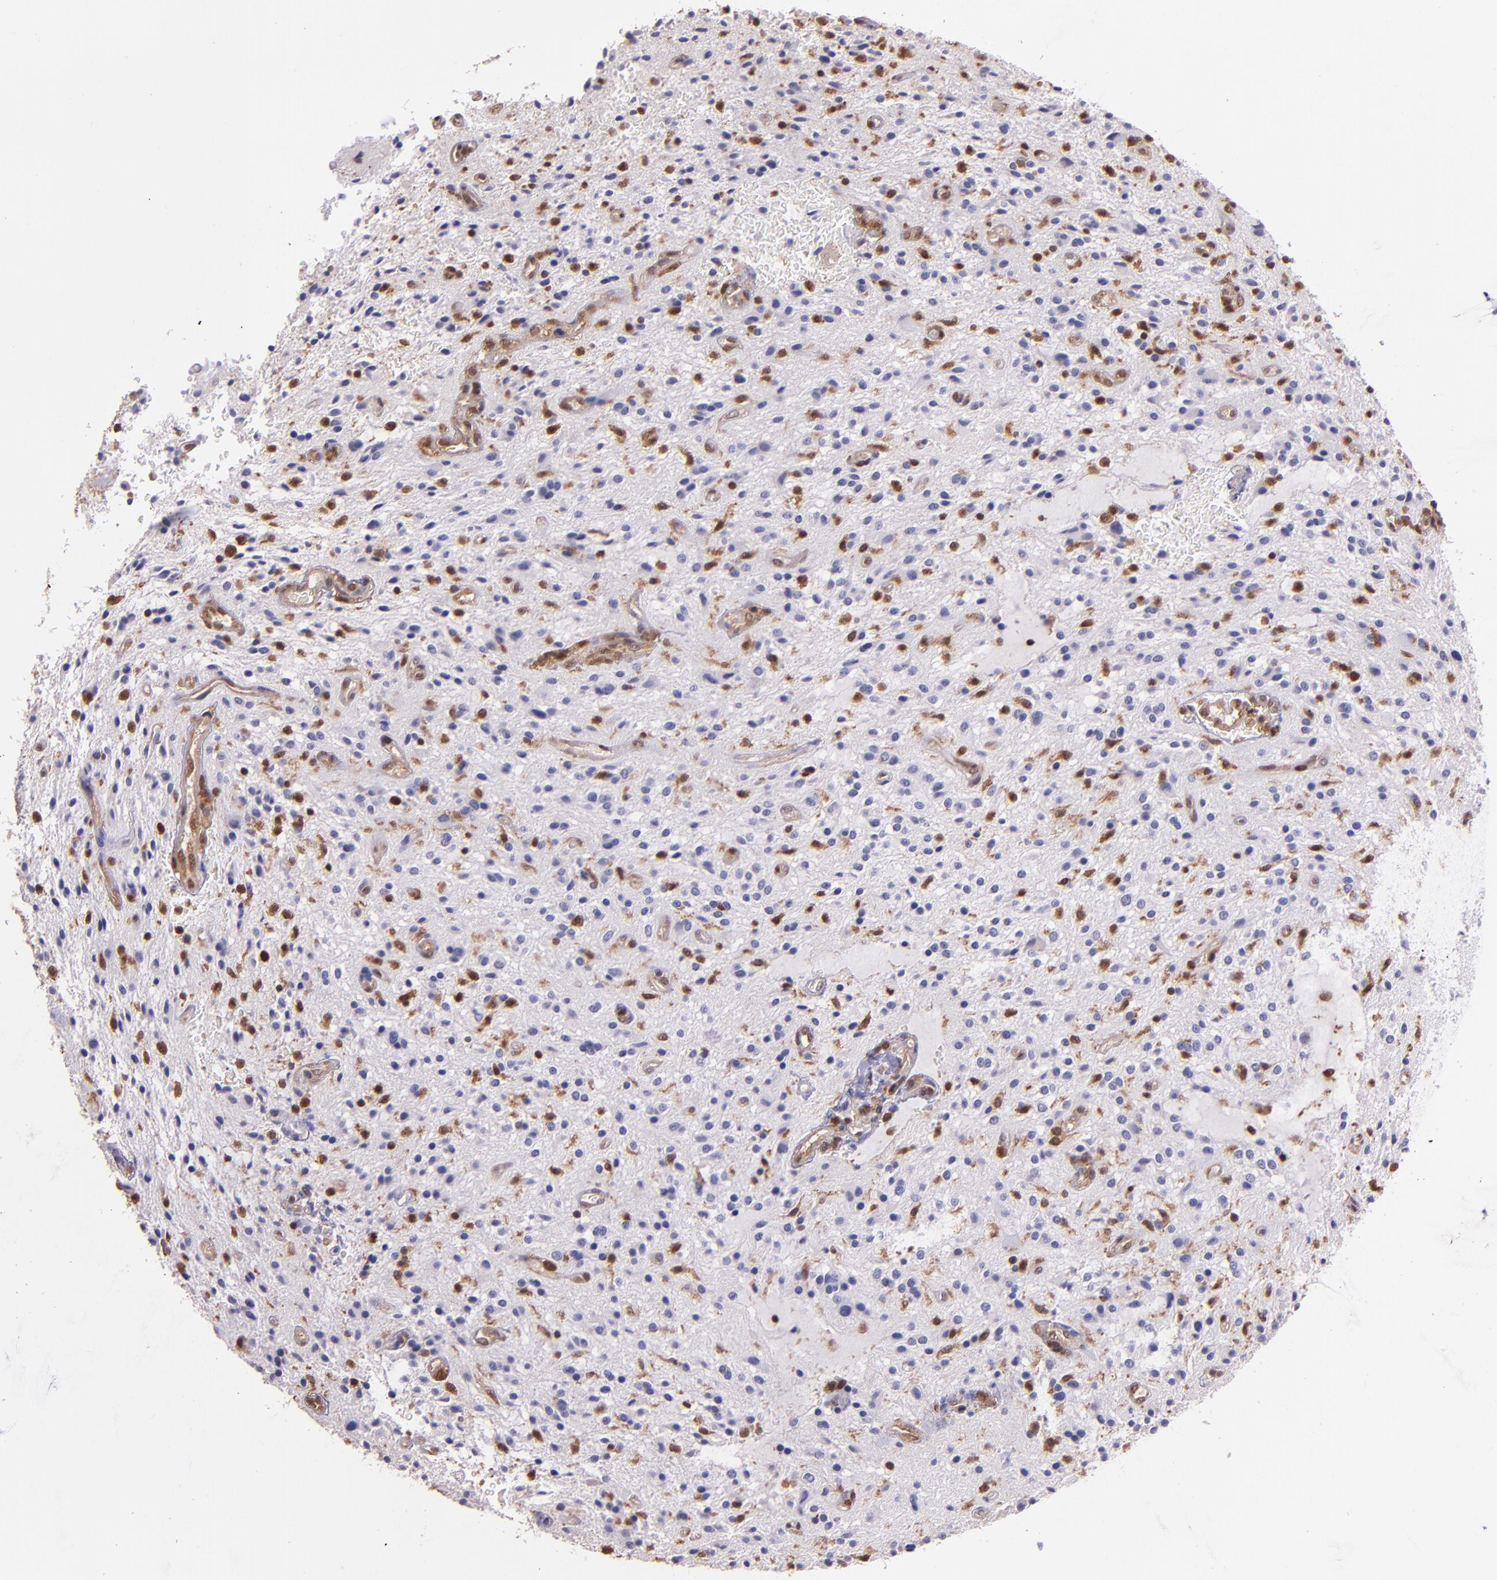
{"staining": {"intensity": "weak", "quantity": "<25%", "location": "cytoplasmic/membranous,nuclear"}, "tissue": "glioma", "cell_type": "Tumor cells", "image_type": "cancer", "snomed": [{"axis": "morphology", "description": "Glioma, malignant, NOS"}, {"axis": "topography", "description": "Cerebellum"}], "caption": "DAB (3,3'-diaminobenzidine) immunohistochemical staining of malignant glioma displays no significant positivity in tumor cells.", "gene": "STAT6", "patient": {"sex": "female", "age": 10}}